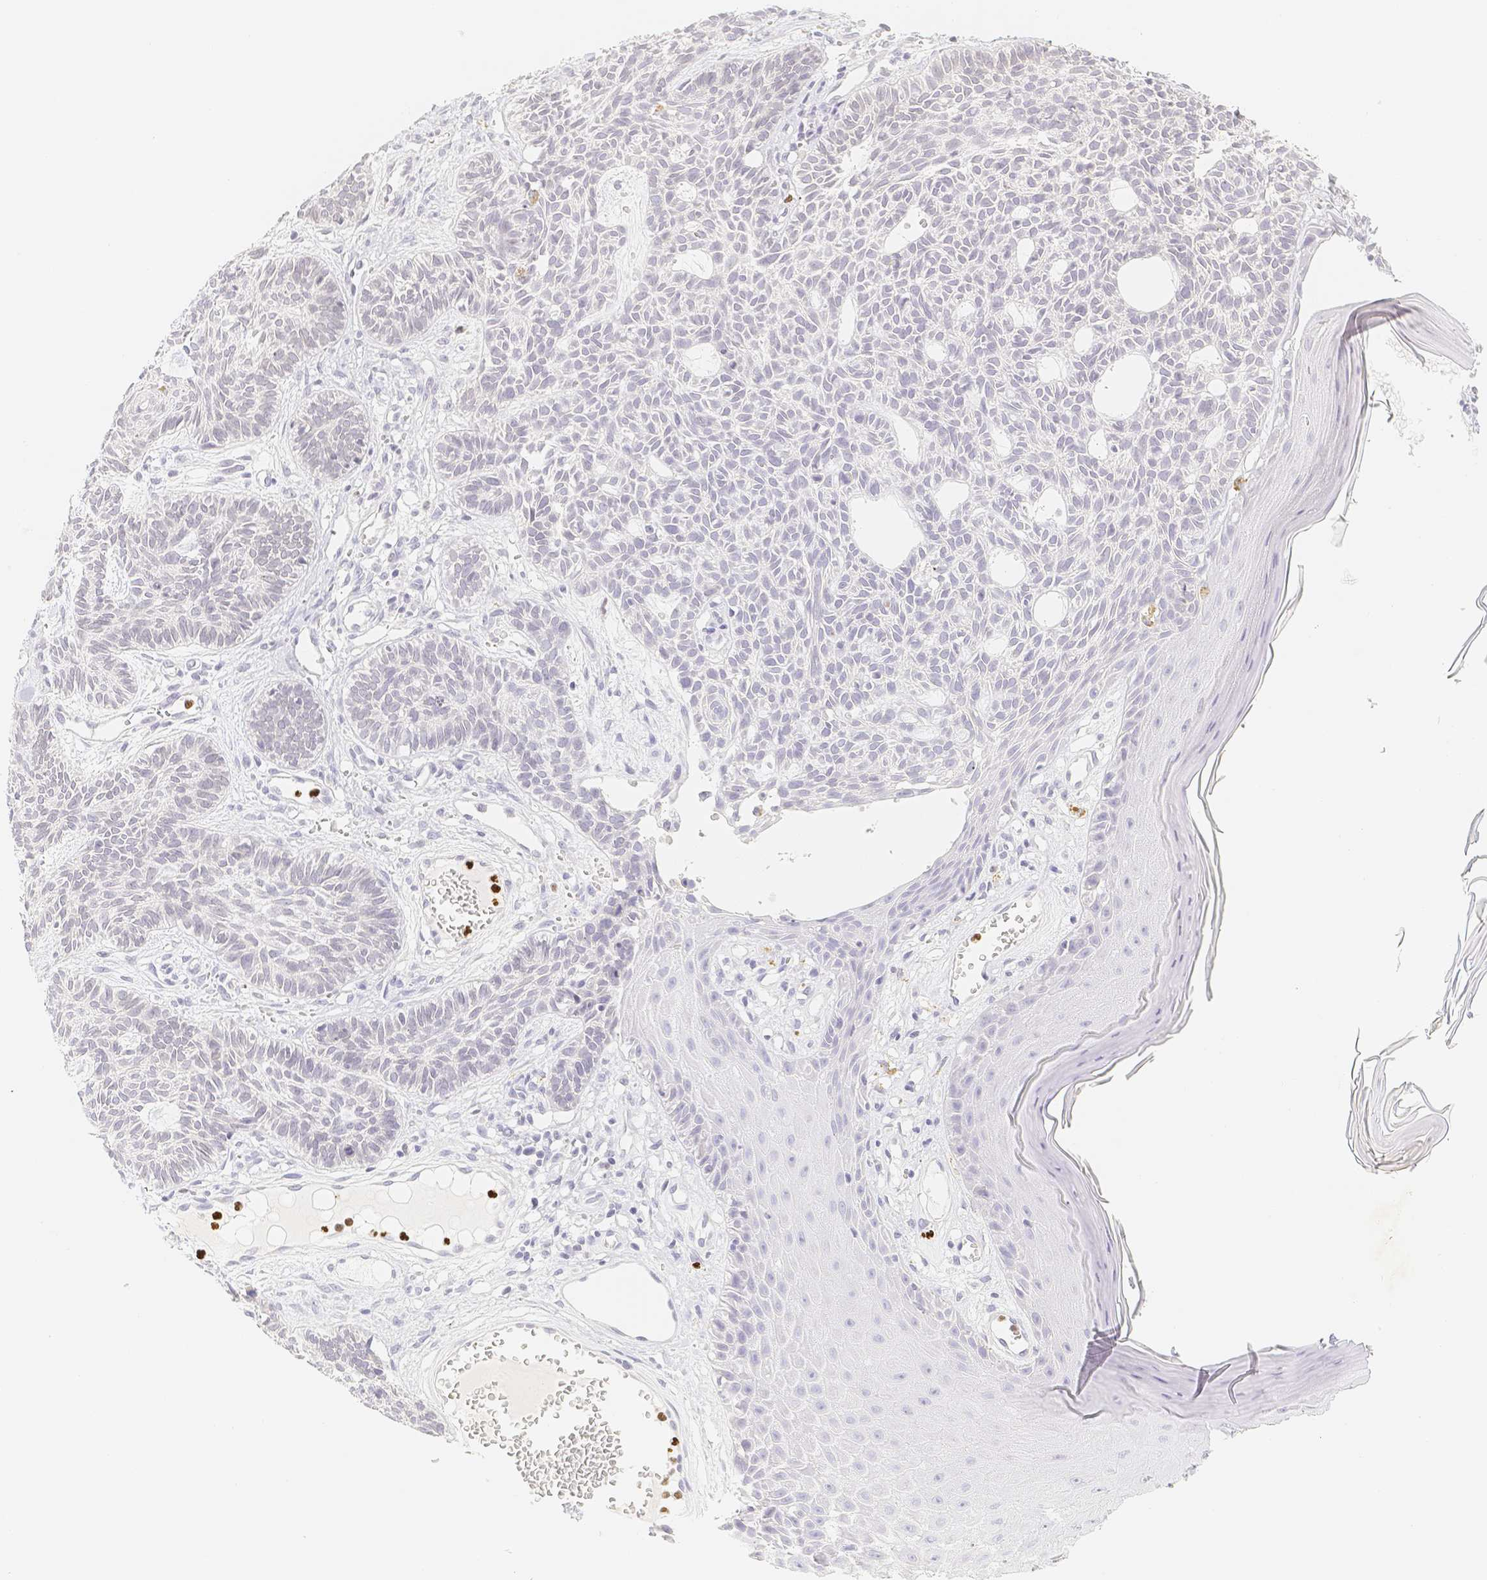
{"staining": {"intensity": "negative", "quantity": "none", "location": "none"}, "tissue": "skin cancer", "cell_type": "Tumor cells", "image_type": "cancer", "snomed": [{"axis": "morphology", "description": "Basal cell carcinoma"}, {"axis": "topography", "description": "Skin"}], "caption": "High magnification brightfield microscopy of basal cell carcinoma (skin) stained with DAB (3,3'-diaminobenzidine) (brown) and counterstained with hematoxylin (blue): tumor cells show no significant positivity. Brightfield microscopy of immunohistochemistry (IHC) stained with DAB (brown) and hematoxylin (blue), captured at high magnification.", "gene": "PADI4", "patient": {"sex": "male", "age": 67}}